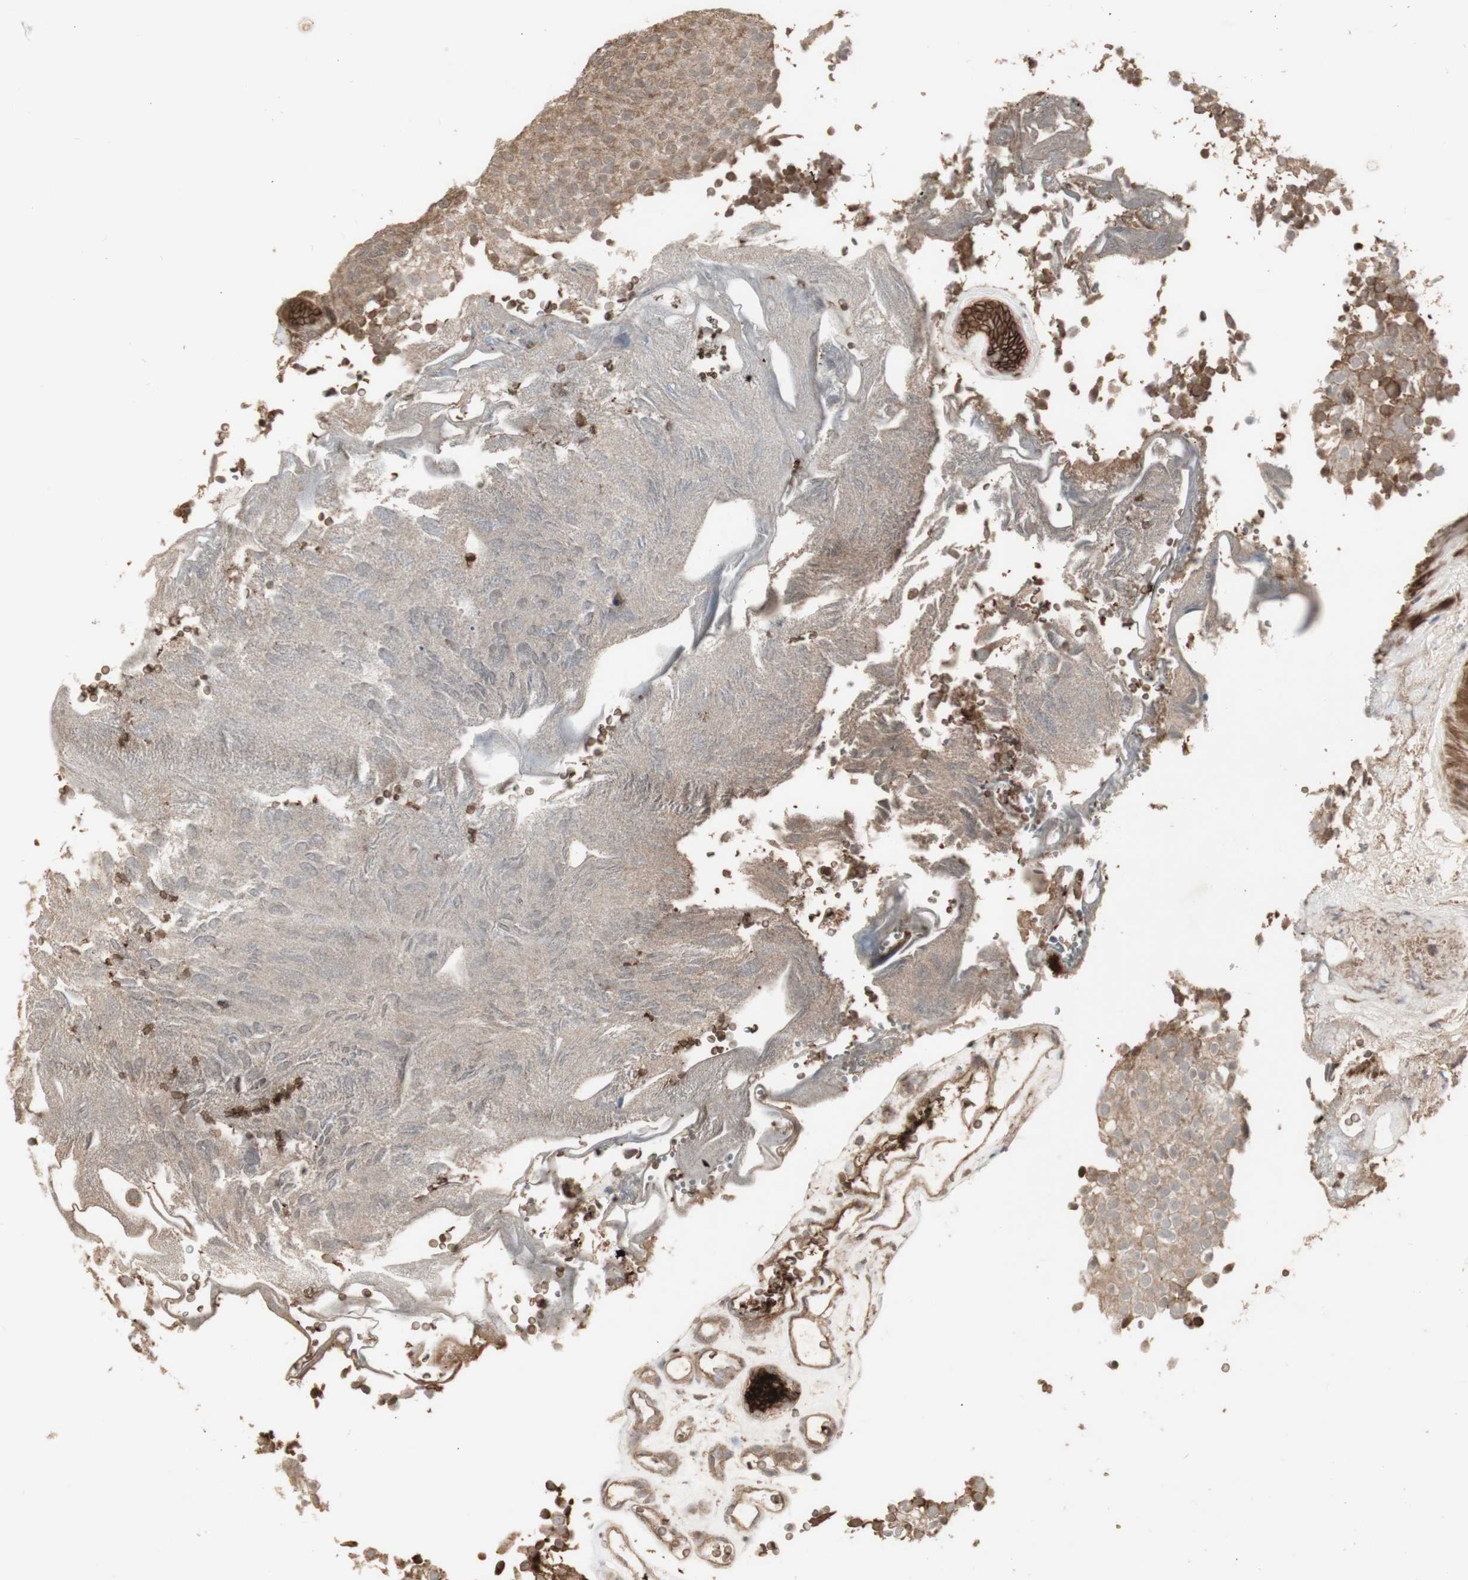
{"staining": {"intensity": "moderate", "quantity": ">75%", "location": "cytoplasmic/membranous"}, "tissue": "urothelial cancer", "cell_type": "Tumor cells", "image_type": "cancer", "snomed": [{"axis": "morphology", "description": "Urothelial carcinoma, Low grade"}, {"axis": "topography", "description": "Urinary bladder"}], "caption": "Protein staining of urothelial carcinoma (low-grade) tissue demonstrates moderate cytoplasmic/membranous expression in about >75% of tumor cells.", "gene": "ALOX12", "patient": {"sex": "male", "age": 78}}